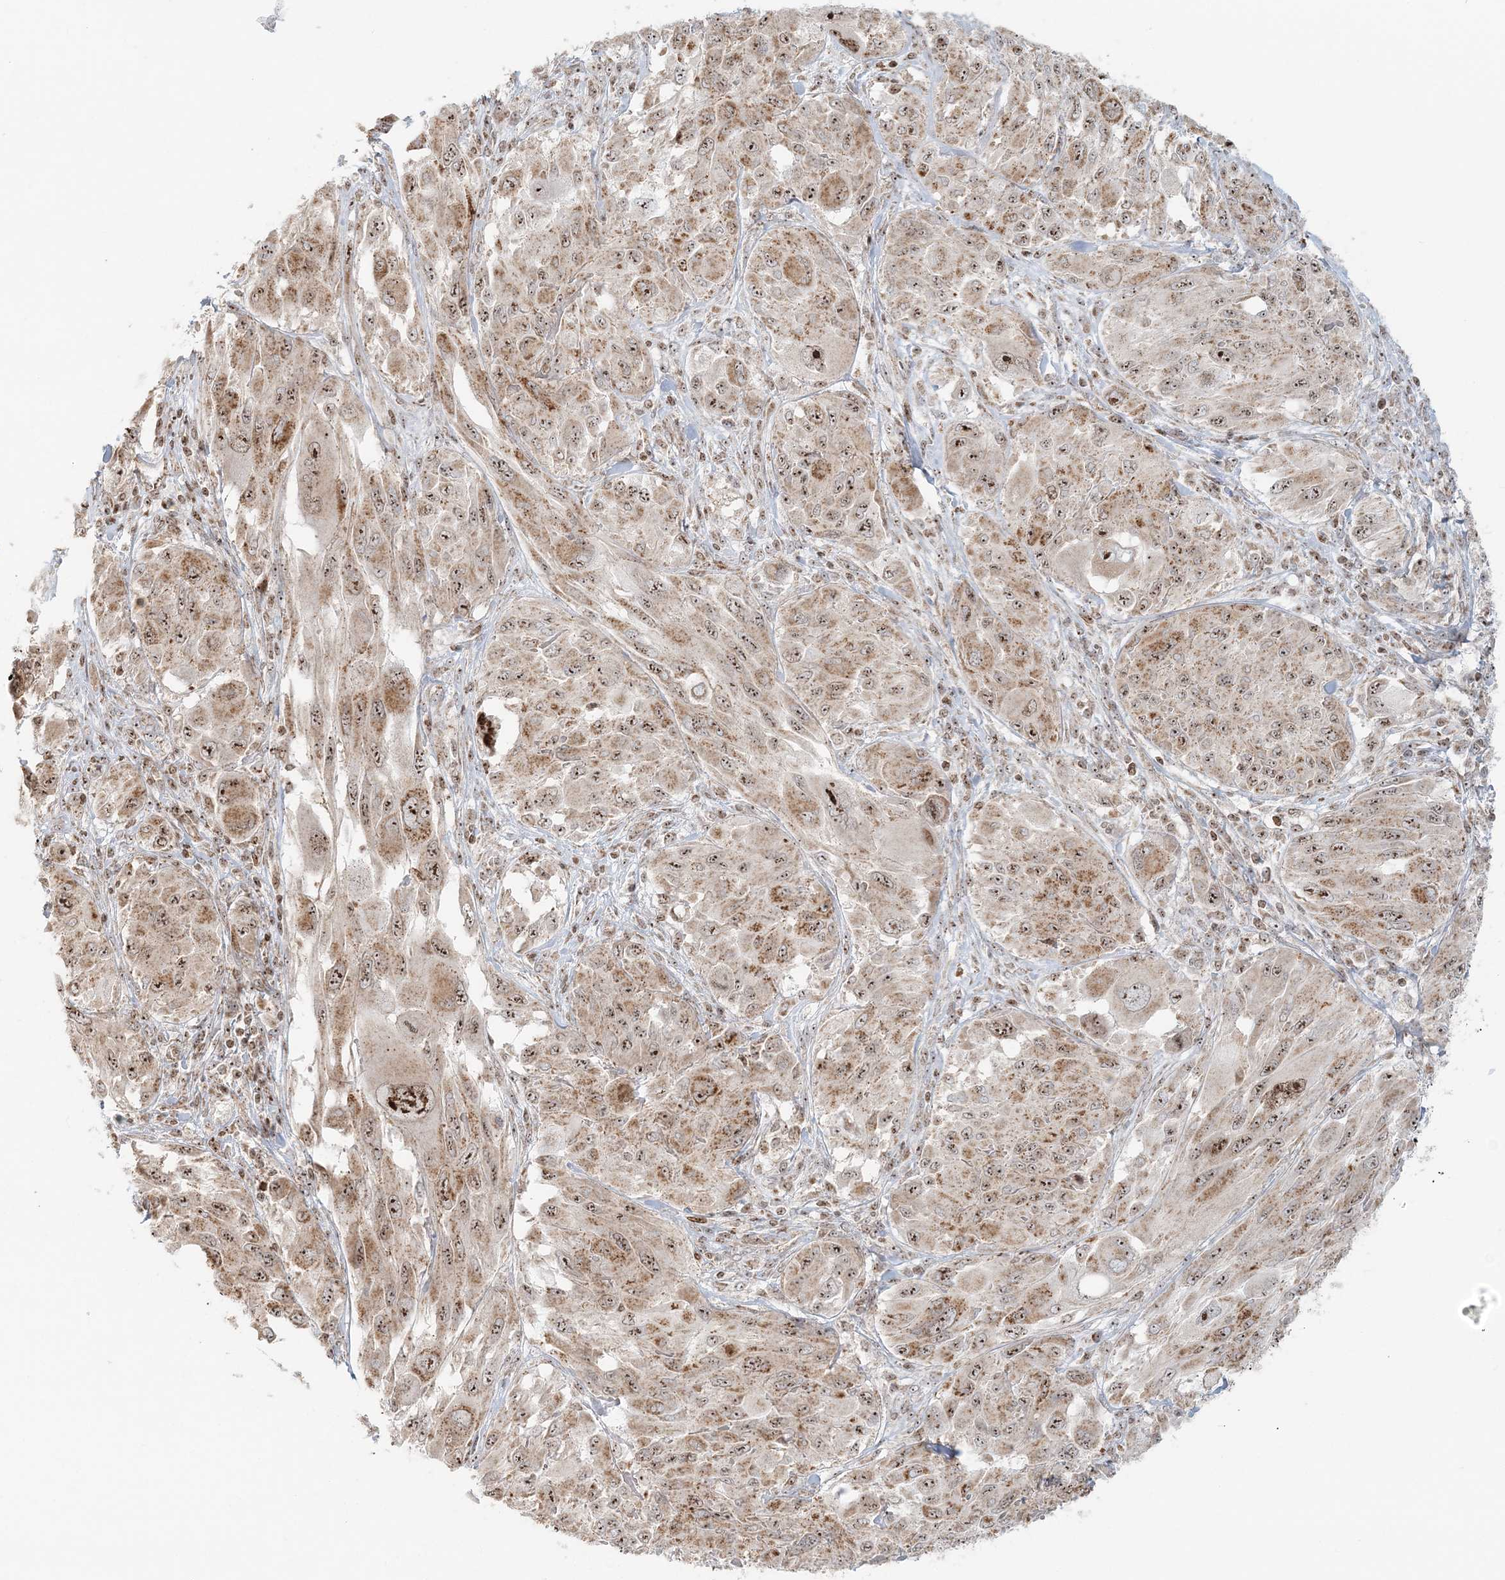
{"staining": {"intensity": "moderate", "quantity": ">75%", "location": "cytoplasmic/membranous,nuclear"}, "tissue": "melanoma", "cell_type": "Tumor cells", "image_type": "cancer", "snomed": [{"axis": "morphology", "description": "Malignant melanoma, NOS"}, {"axis": "topography", "description": "Skin"}], "caption": "Approximately >75% of tumor cells in human malignant melanoma show moderate cytoplasmic/membranous and nuclear protein positivity as visualized by brown immunohistochemical staining.", "gene": "UBE2F", "patient": {"sex": "female", "age": 91}}